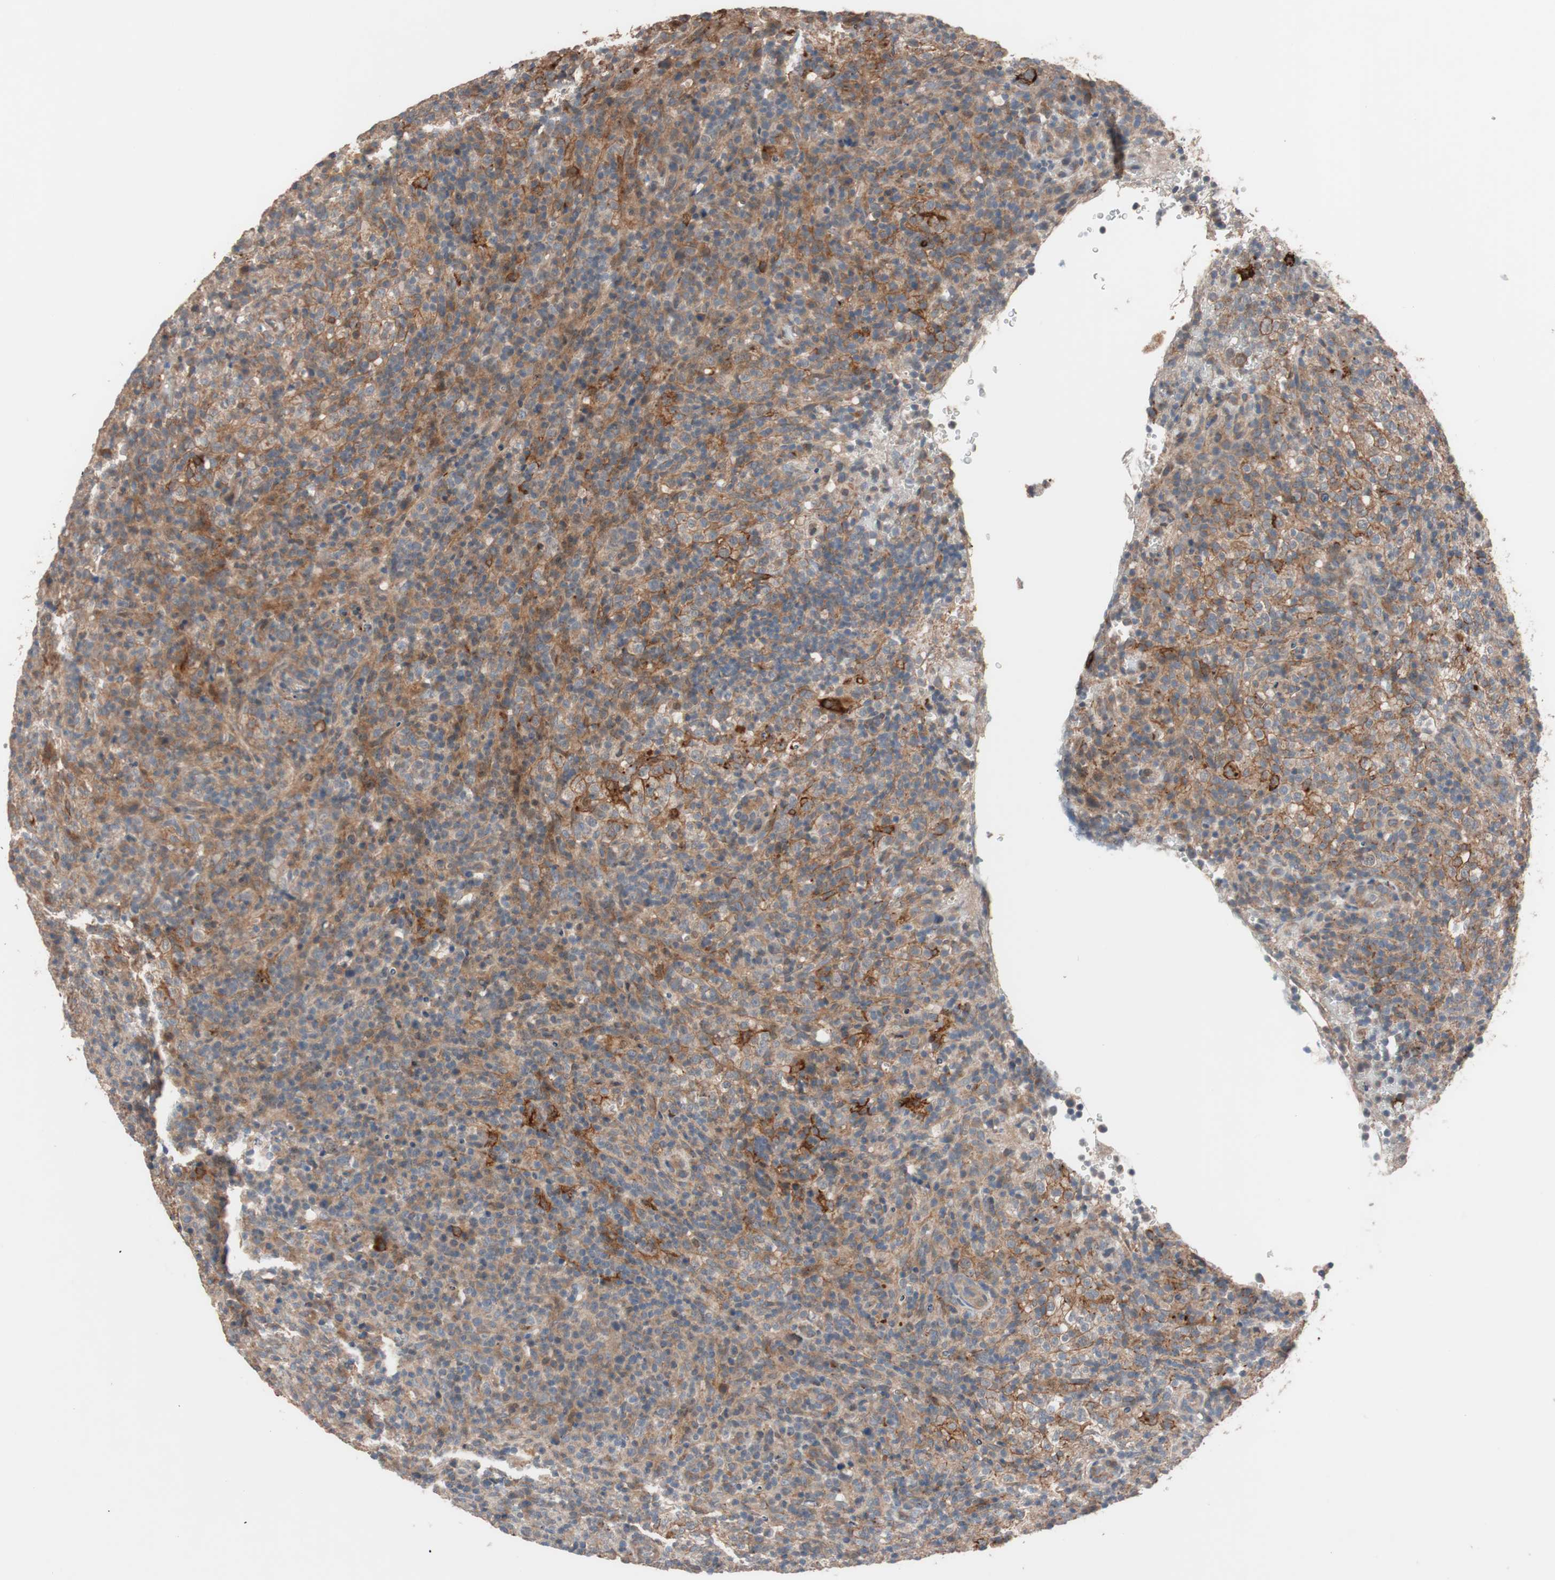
{"staining": {"intensity": "moderate", "quantity": ">75%", "location": "cytoplasmic/membranous"}, "tissue": "lymphoma", "cell_type": "Tumor cells", "image_type": "cancer", "snomed": [{"axis": "morphology", "description": "Malignant lymphoma, non-Hodgkin's type, High grade"}, {"axis": "topography", "description": "Lymph node"}], "caption": "Tumor cells demonstrate medium levels of moderate cytoplasmic/membranous positivity in about >75% of cells in malignant lymphoma, non-Hodgkin's type (high-grade). The protein is shown in brown color, while the nuclei are stained blue.", "gene": "SDC4", "patient": {"sex": "female", "age": 76}}